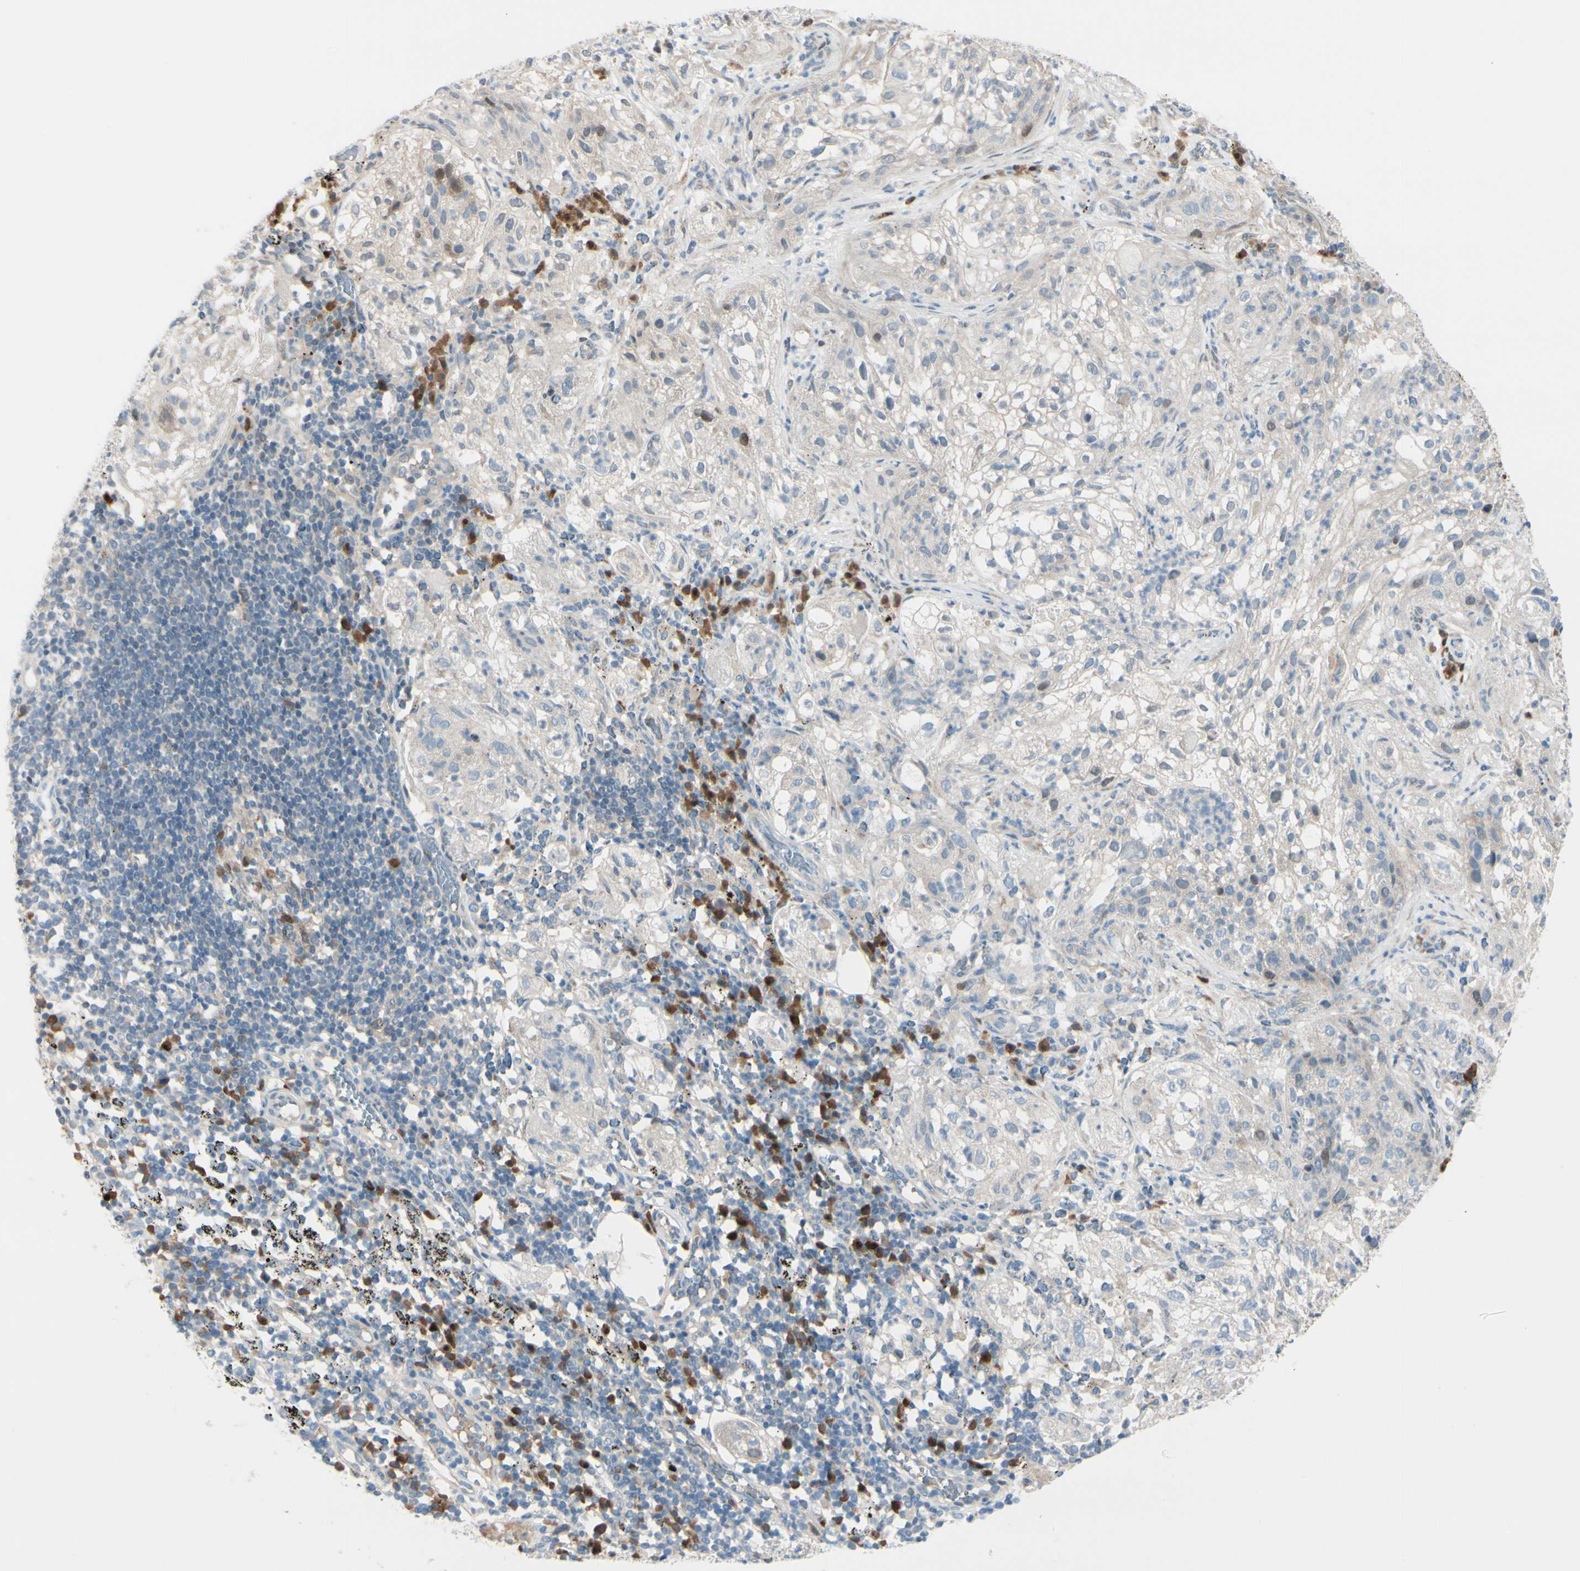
{"staining": {"intensity": "negative", "quantity": "none", "location": "none"}, "tissue": "lung cancer", "cell_type": "Tumor cells", "image_type": "cancer", "snomed": [{"axis": "morphology", "description": "Inflammation, NOS"}, {"axis": "morphology", "description": "Squamous cell carcinoma, NOS"}, {"axis": "topography", "description": "Lymph node"}, {"axis": "topography", "description": "Soft tissue"}, {"axis": "topography", "description": "Lung"}], "caption": "Immunohistochemical staining of squamous cell carcinoma (lung) displays no significant staining in tumor cells.", "gene": "PTTG1", "patient": {"sex": "male", "age": 66}}